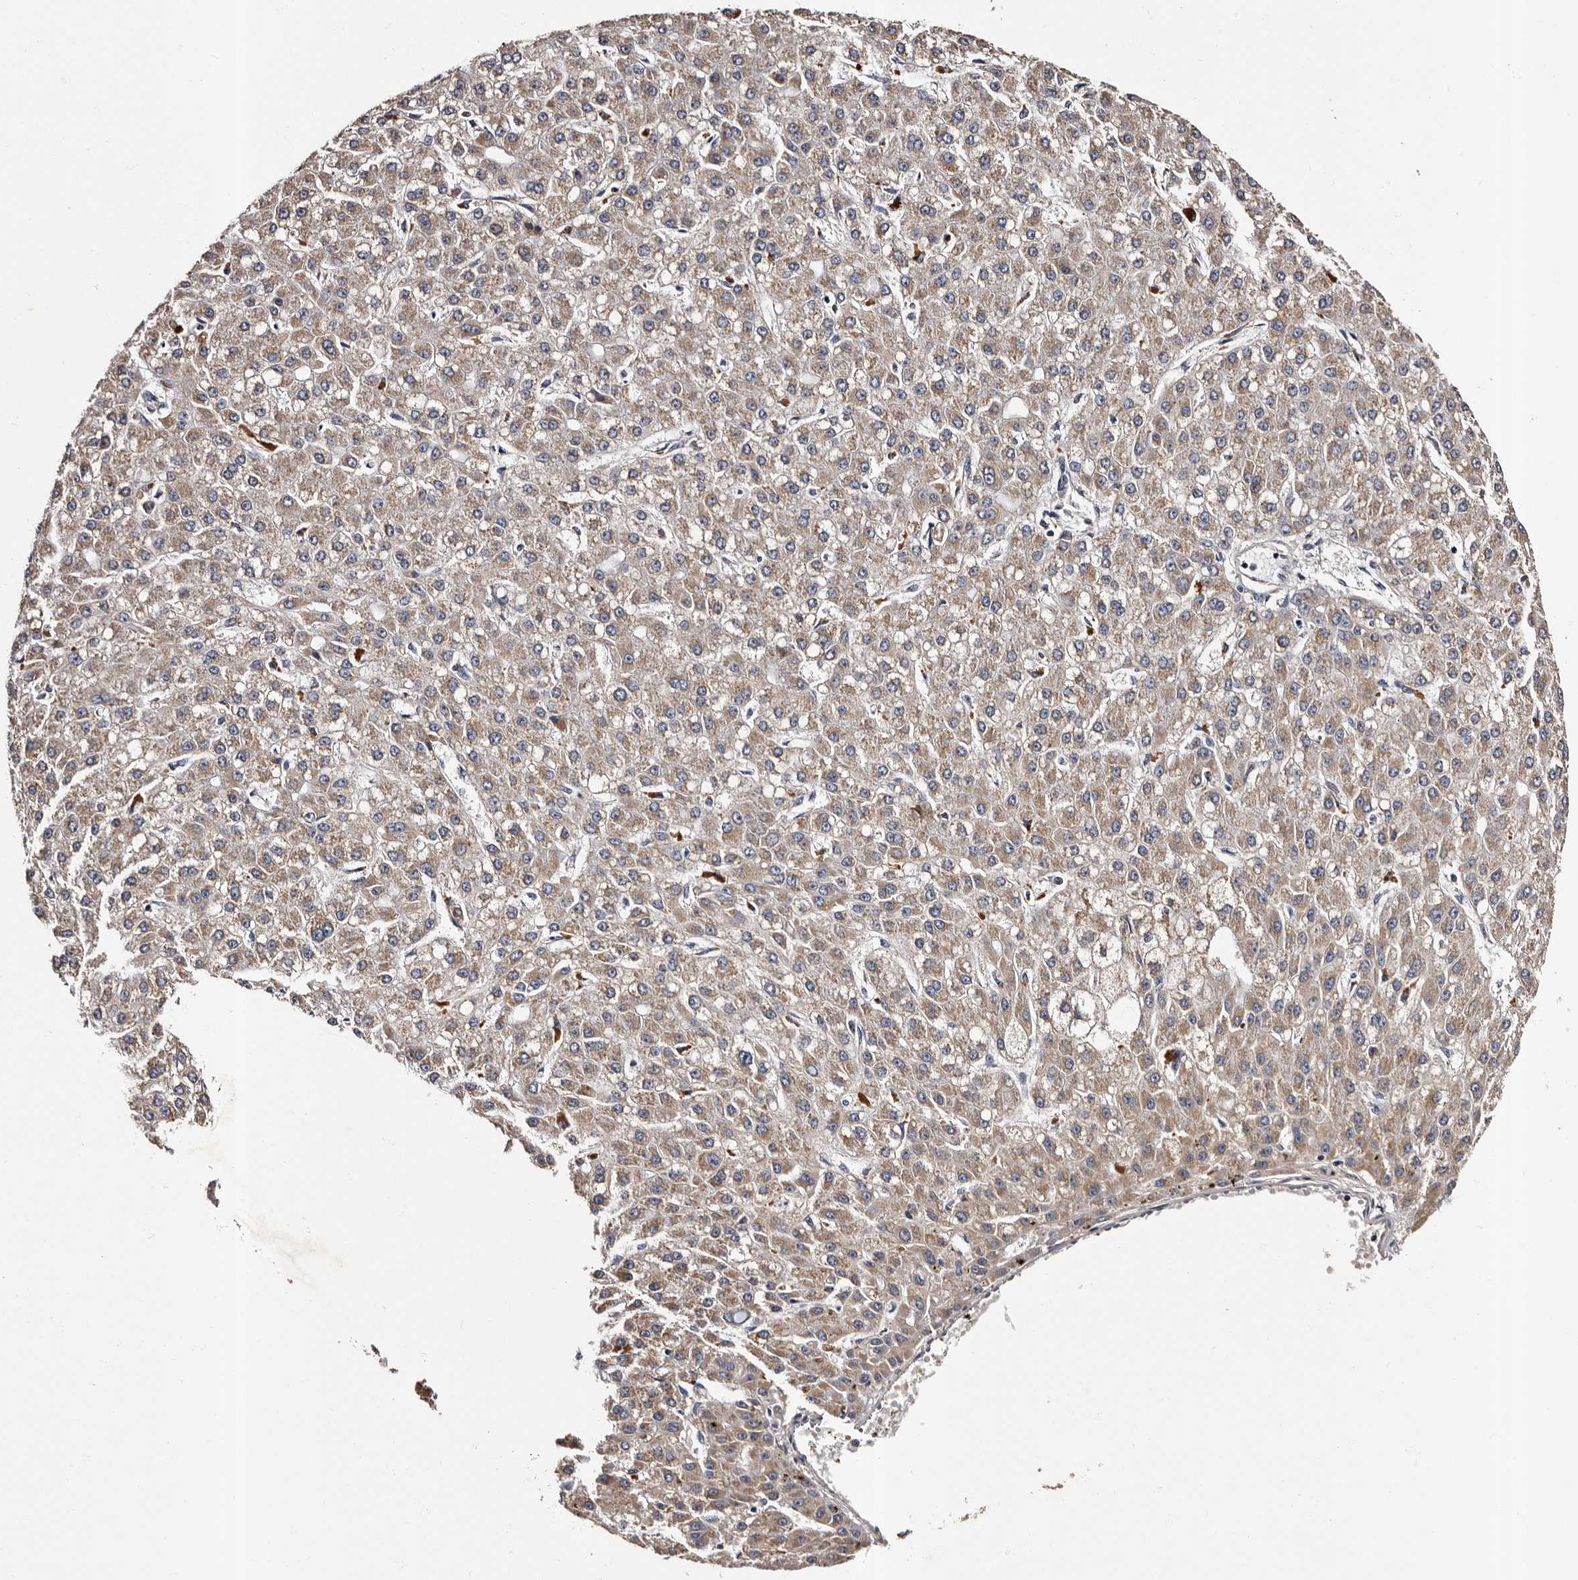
{"staining": {"intensity": "weak", "quantity": ">75%", "location": "cytoplasmic/membranous"}, "tissue": "liver cancer", "cell_type": "Tumor cells", "image_type": "cancer", "snomed": [{"axis": "morphology", "description": "Carcinoma, Hepatocellular, NOS"}, {"axis": "topography", "description": "Liver"}], "caption": "An immunohistochemistry micrograph of tumor tissue is shown. Protein staining in brown highlights weak cytoplasmic/membranous positivity in liver cancer within tumor cells. (brown staining indicates protein expression, while blue staining denotes nuclei).", "gene": "ADCK5", "patient": {"sex": "male", "age": 67}}